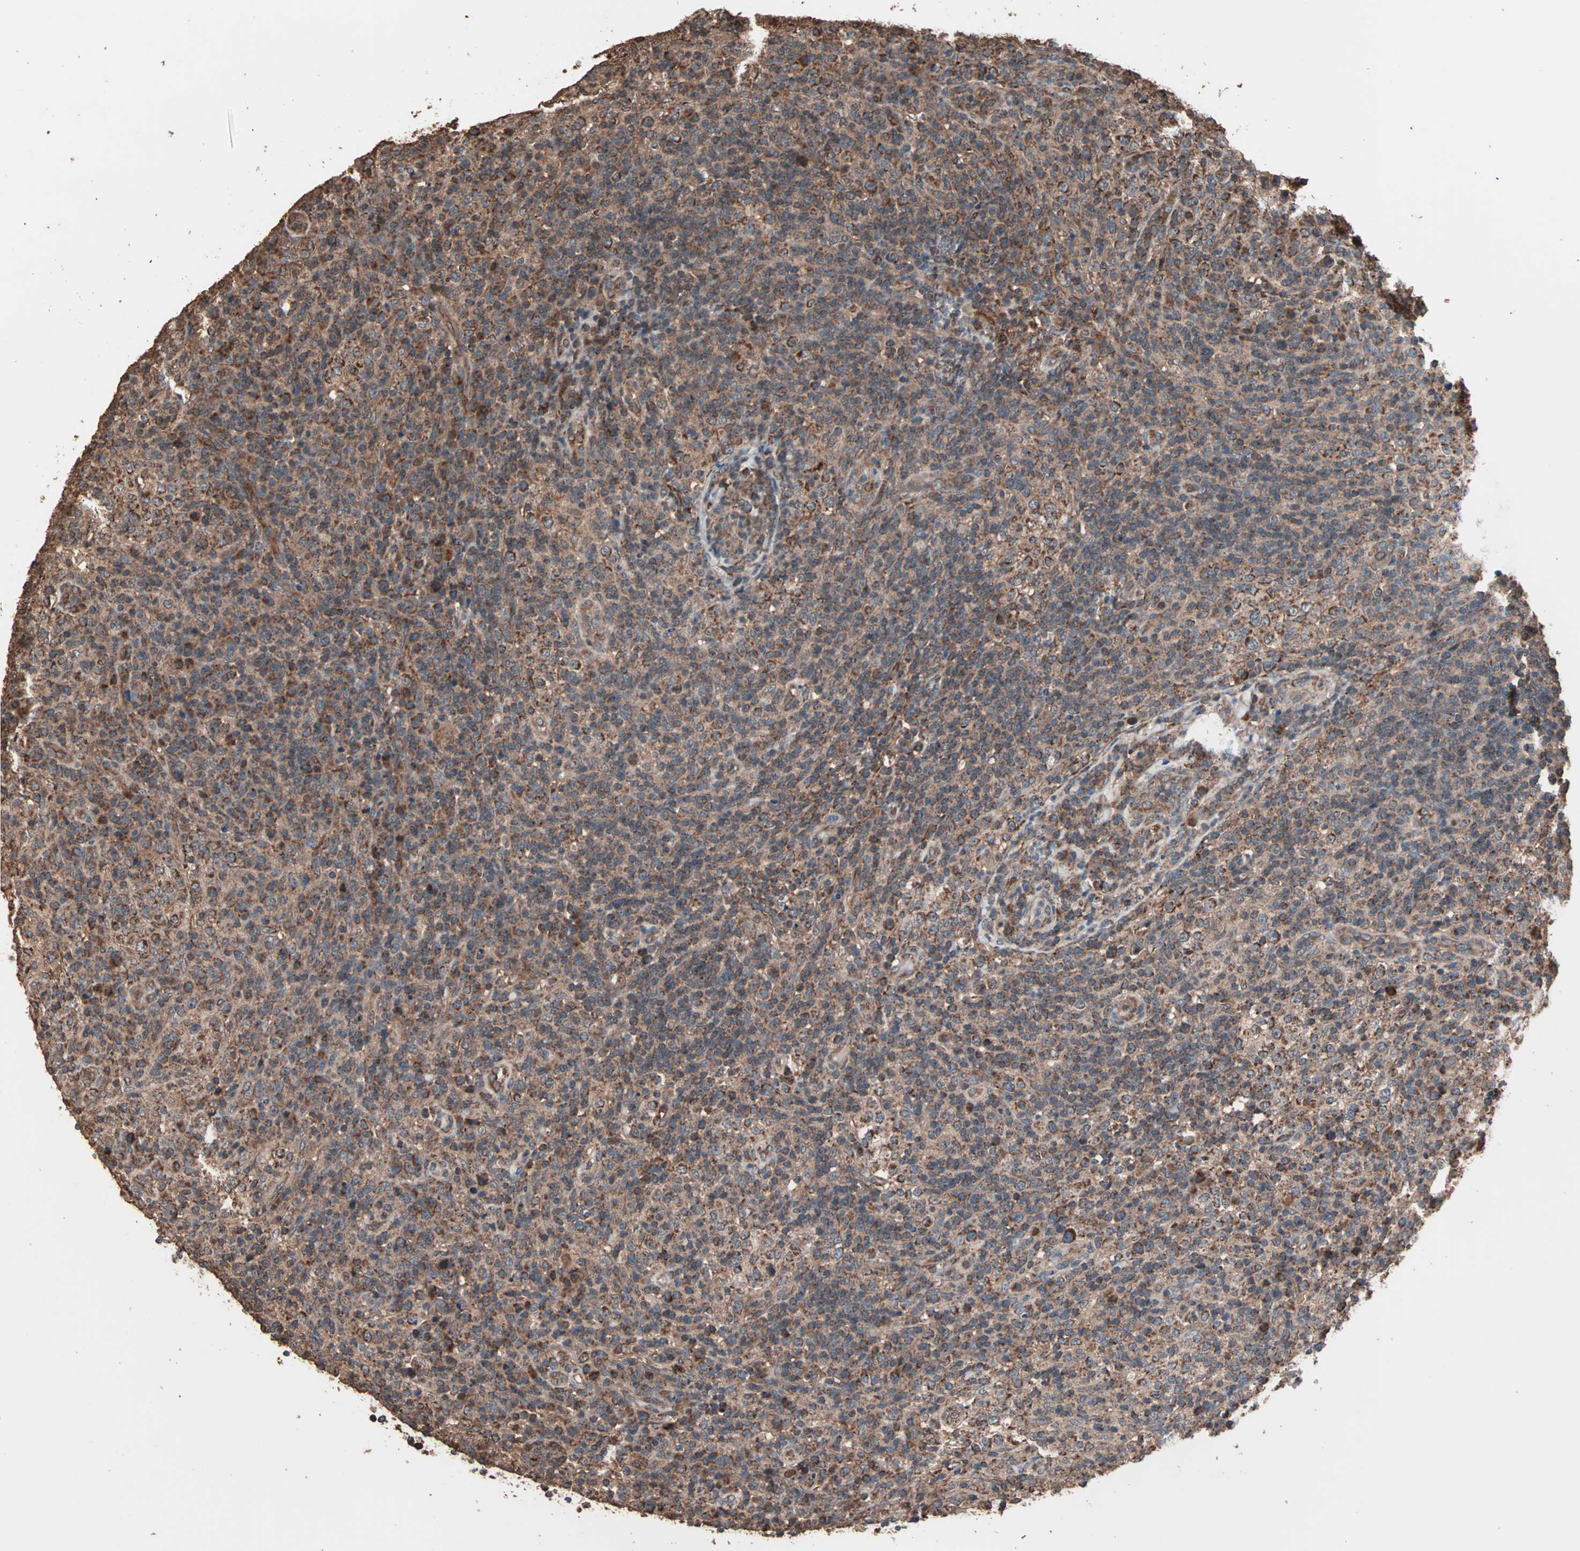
{"staining": {"intensity": "moderate", "quantity": ">75%", "location": "cytoplasmic/membranous"}, "tissue": "lymphoma", "cell_type": "Tumor cells", "image_type": "cancer", "snomed": [{"axis": "morphology", "description": "Malignant lymphoma, non-Hodgkin's type, High grade"}, {"axis": "topography", "description": "Lymph node"}], "caption": "Tumor cells demonstrate moderate cytoplasmic/membranous expression in approximately >75% of cells in lymphoma.", "gene": "MRPL2", "patient": {"sex": "female", "age": 76}}